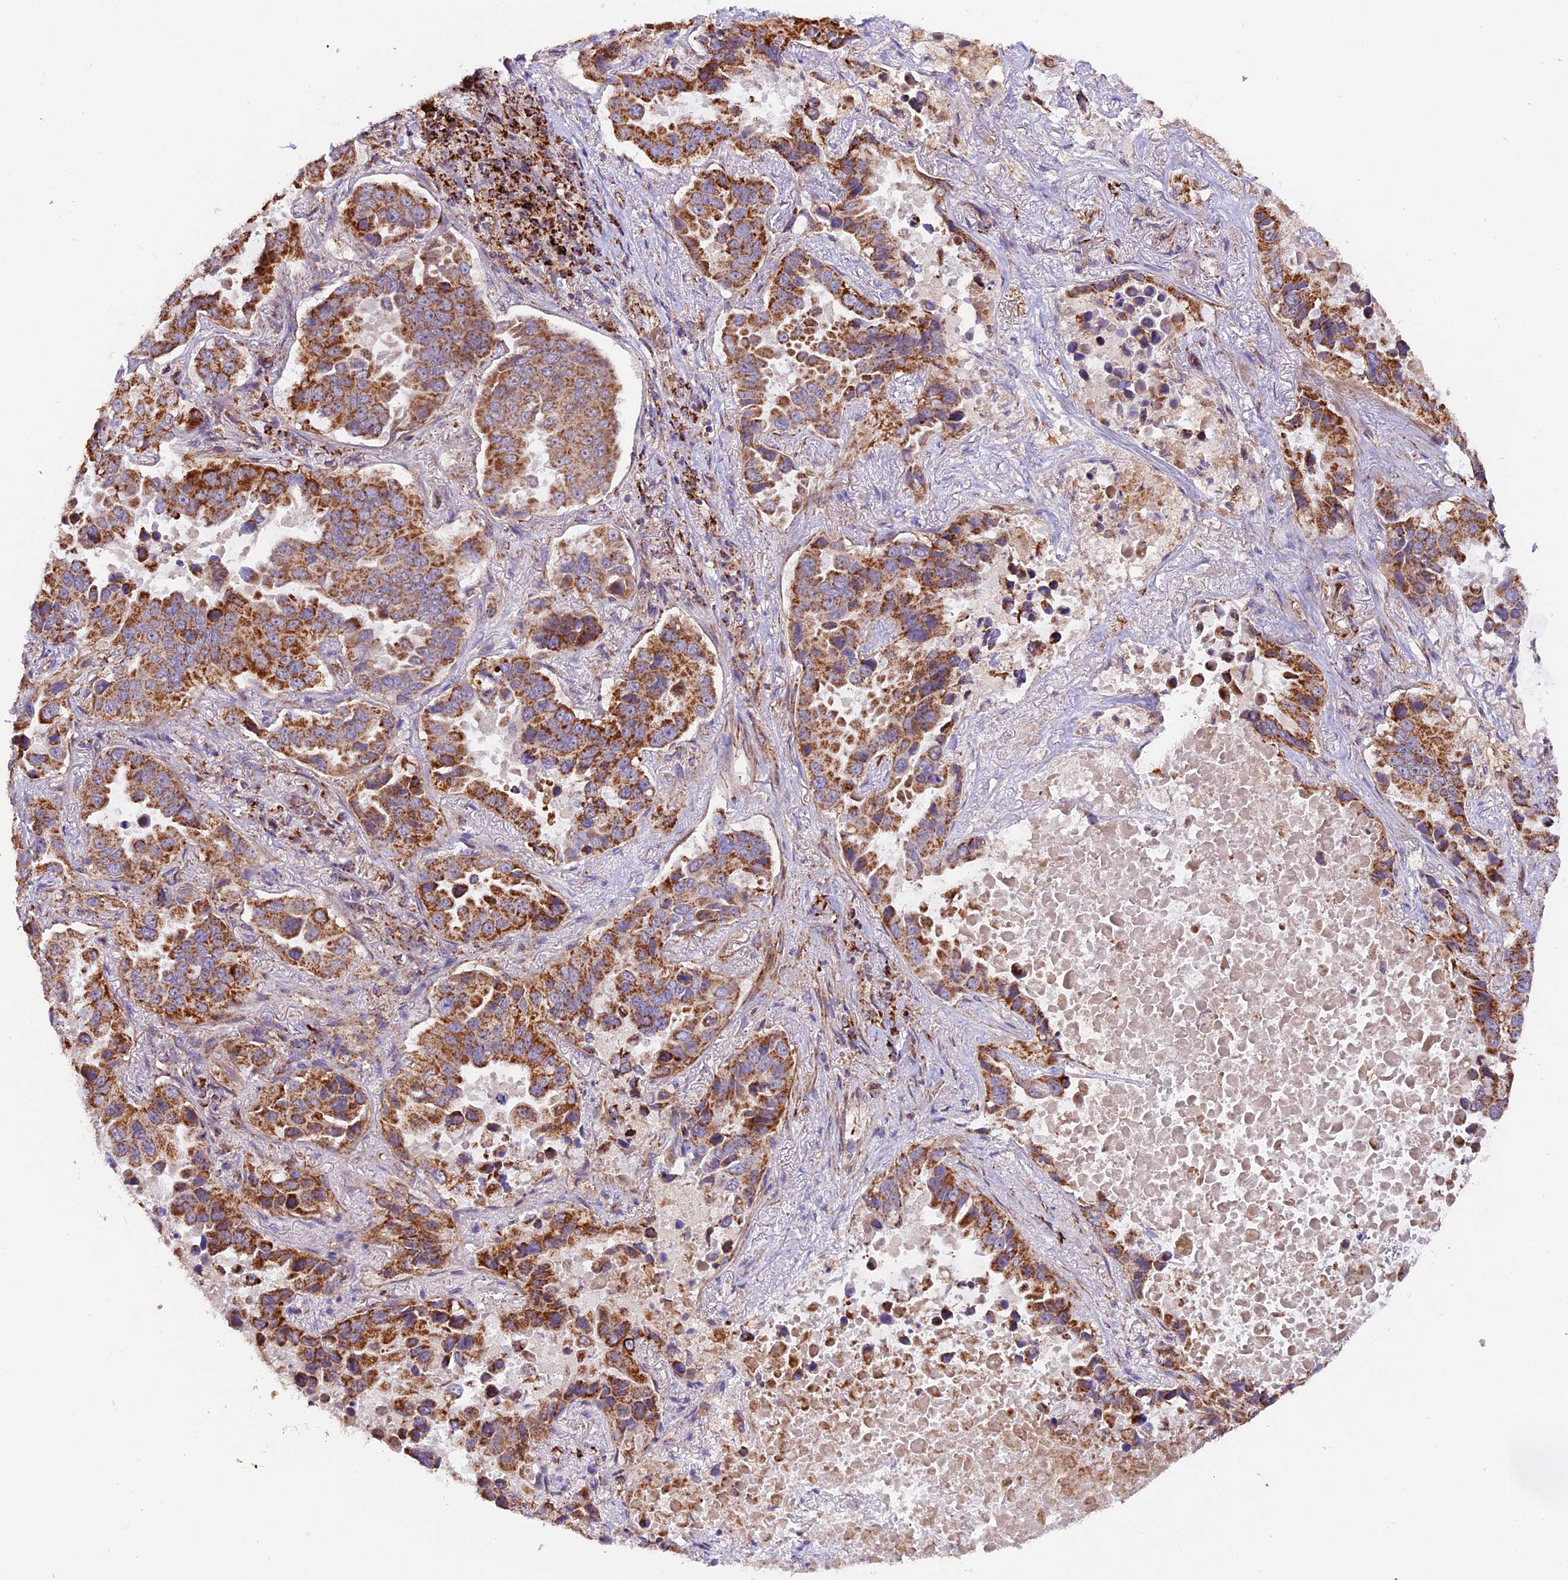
{"staining": {"intensity": "strong", "quantity": ">75%", "location": "cytoplasmic/membranous"}, "tissue": "lung cancer", "cell_type": "Tumor cells", "image_type": "cancer", "snomed": [{"axis": "morphology", "description": "Adenocarcinoma, NOS"}, {"axis": "topography", "description": "Lung"}], "caption": "Lung cancer tissue exhibits strong cytoplasmic/membranous expression in approximately >75% of tumor cells The staining is performed using DAB (3,3'-diaminobenzidine) brown chromogen to label protein expression. The nuclei are counter-stained blue using hematoxylin.", "gene": "NDUFA8", "patient": {"sex": "male", "age": 64}}